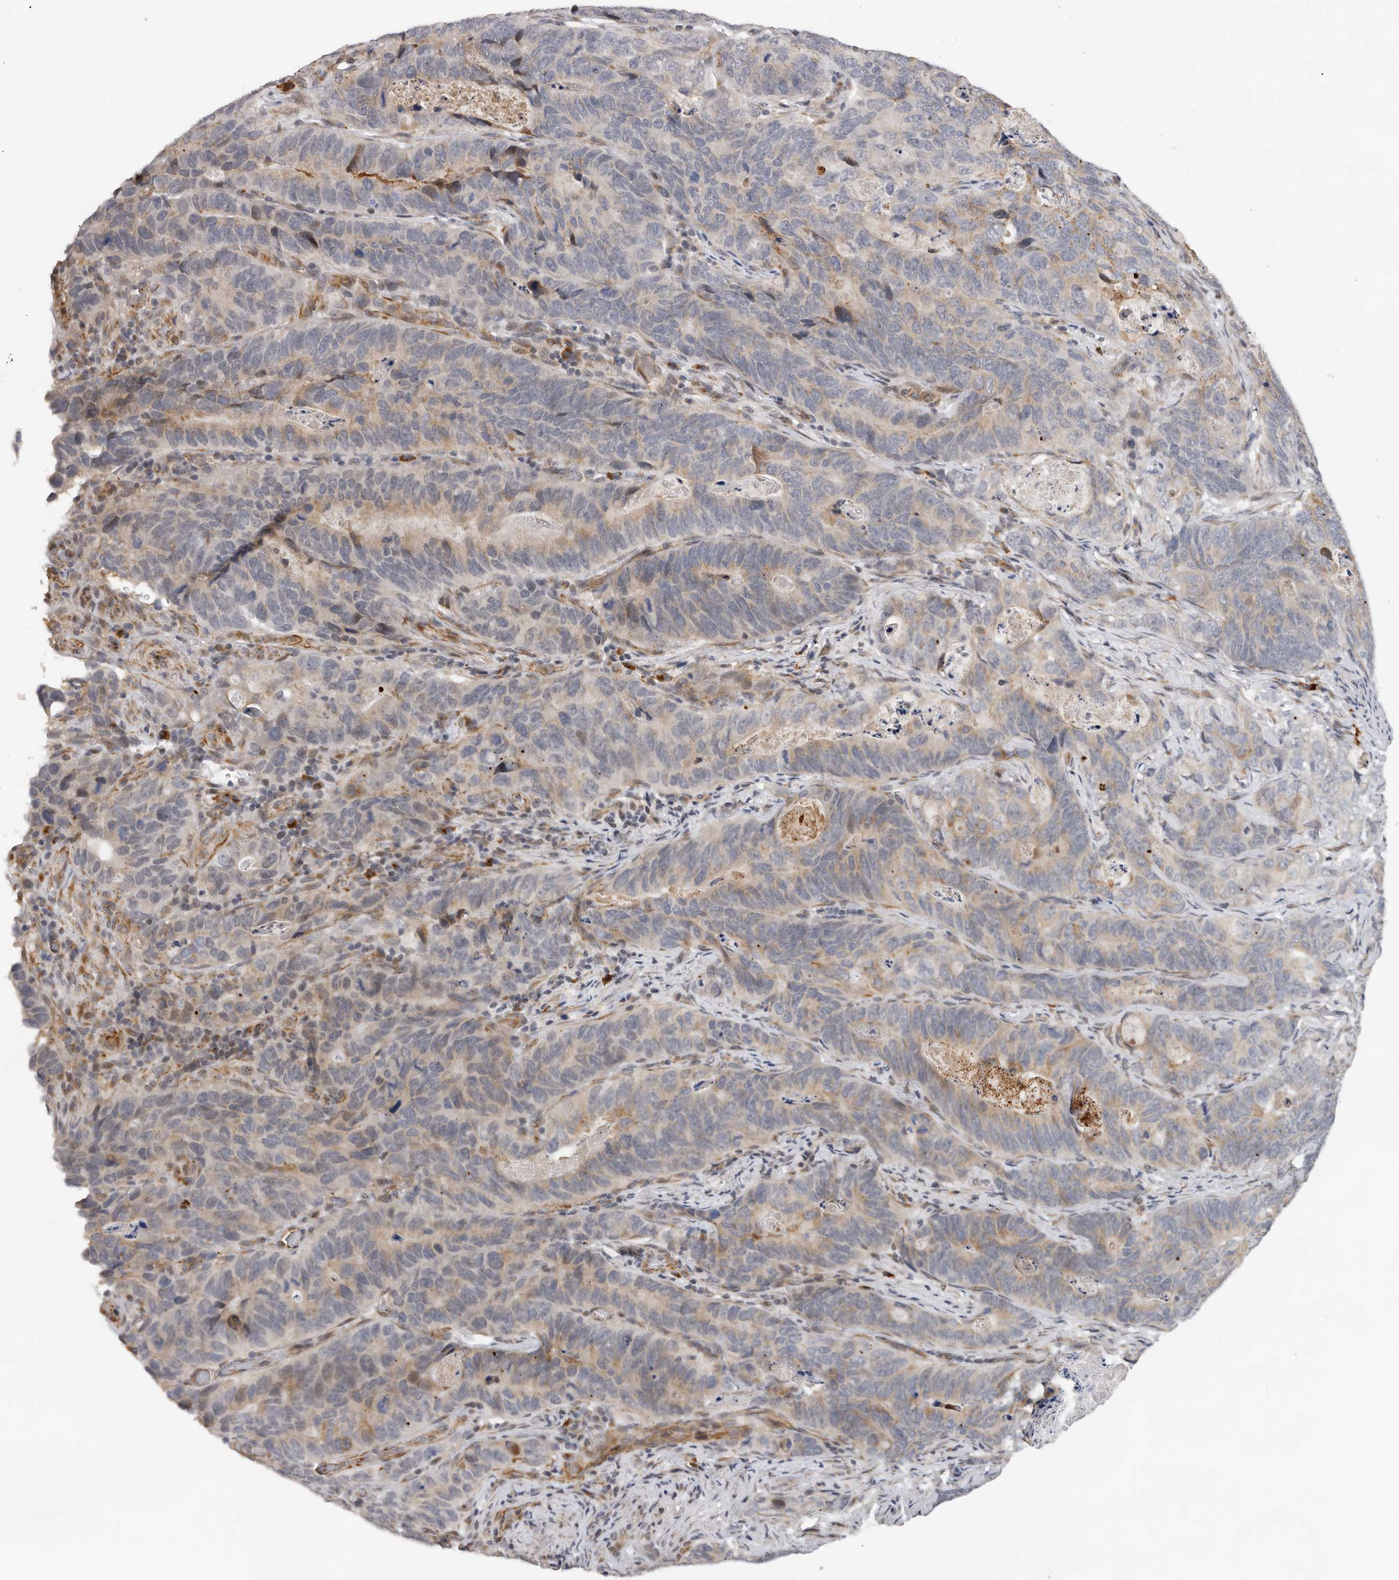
{"staining": {"intensity": "moderate", "quantity": "<25%", "location": "cytoplasmic/membranous"}, "tissue": "stomach cancer", "cell_type": "Tumor cells", "image_type": "cancer", "snomed": [{"axis": "morphology", "description": "Normal tissue, NOS"}, {"axis": "morphology", "description": "Adenocarcinoma, NOS"}, {"axis": "topography", "description": "Stomach"}], "caption": "Stomach adenocarcinoma stained with a protein marker shows moderate staining in tumor cells.", "gene": "RNF157", "patient": {"sex": "female", "age": 89}}